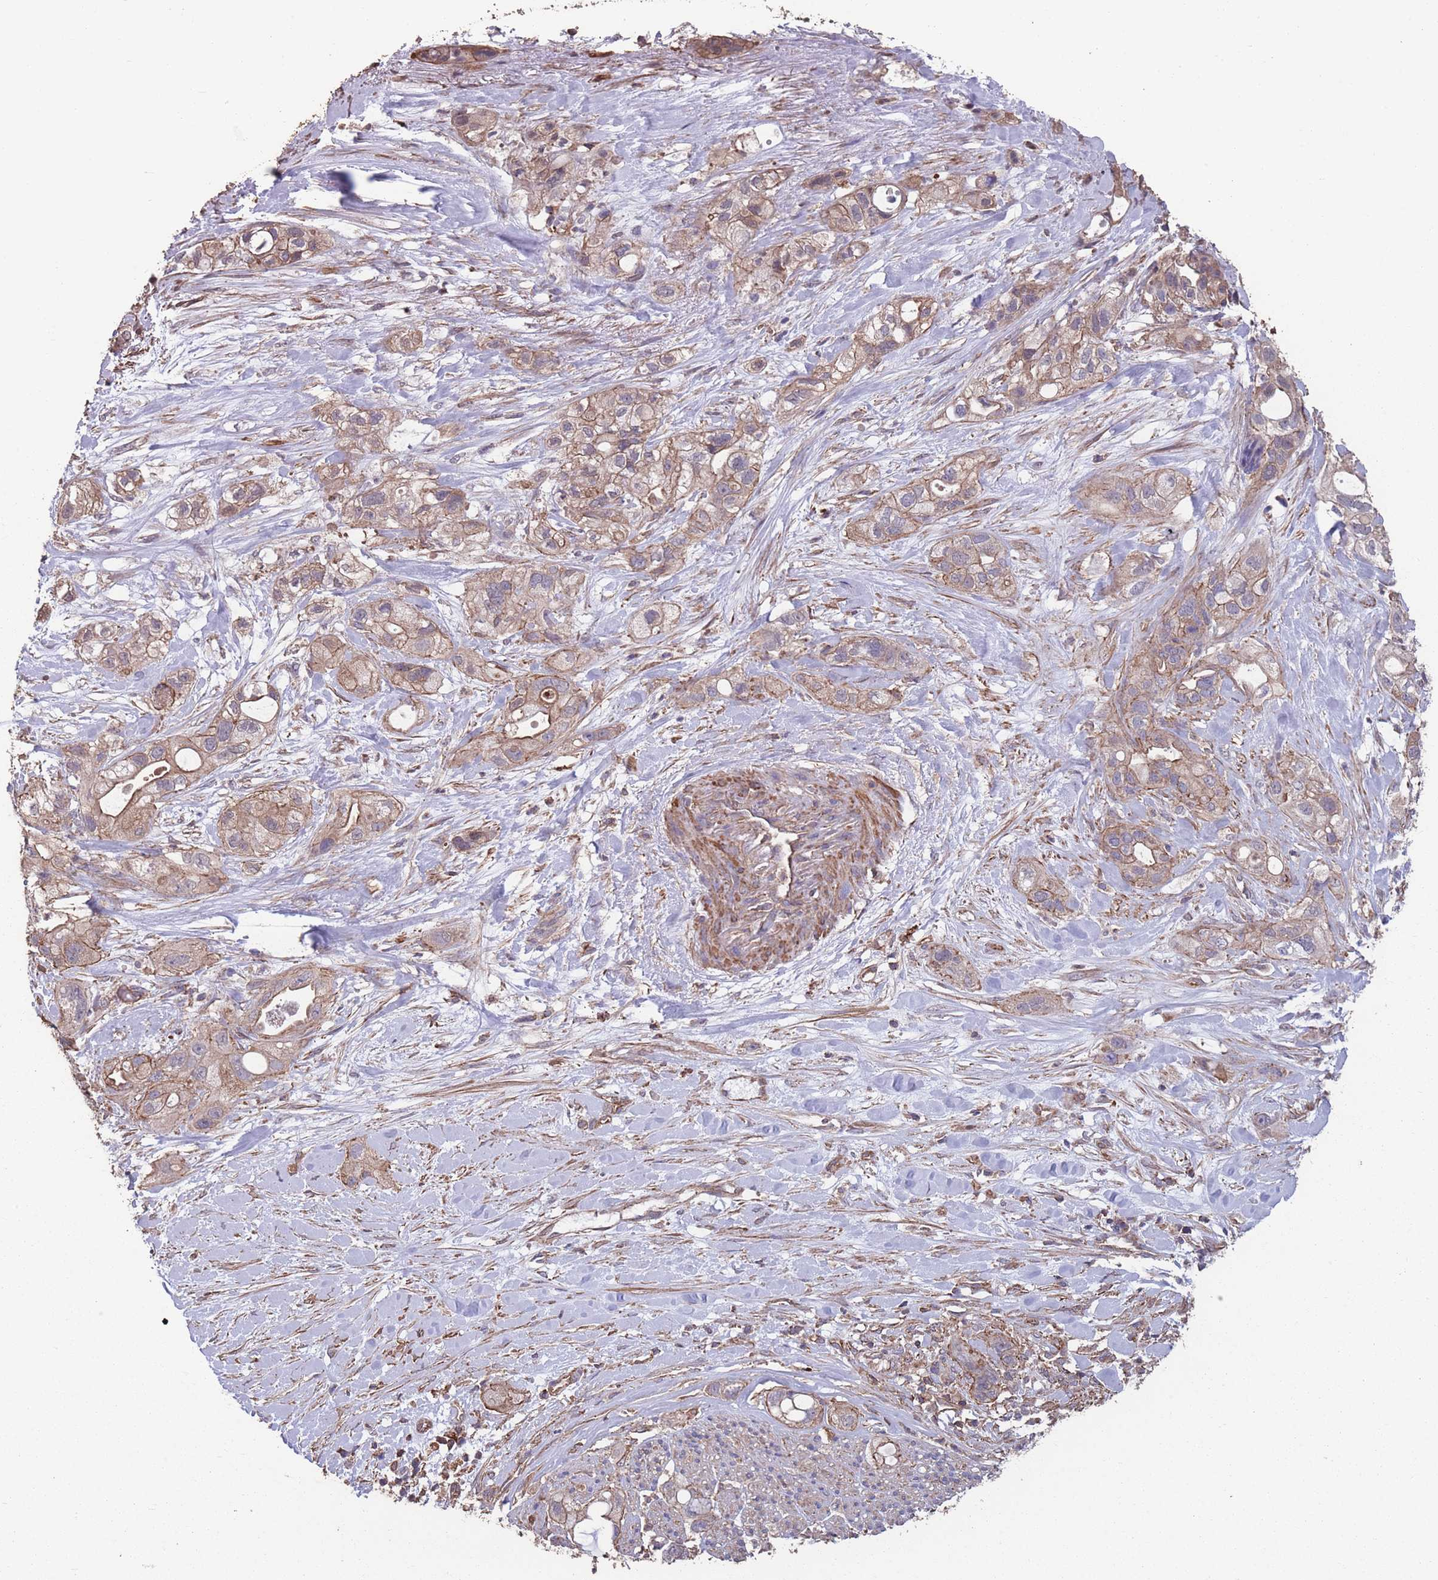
{"staining": {"intensity": "weak", "quantity": ">75%", "location": "cytoplasmic/membranous"}, "tissue": "pancreatic cancer", "cell_type": "Tumor cells", "image_type": "cancer", "snomed": [{"axis": "morphology", "description": "Adenocarcinoma, NOS"}, {"axis": "topography", "description": "Pancreas"}], "caption": "Pancreatic cancer (adenocarcinoma) stained with a brown dye shows weak cytoplasmic/membranous positive staining in approximately >75% of tumor cells.", "gene": "NUDT21", "patient": {"sex": "male", "age": 44}}